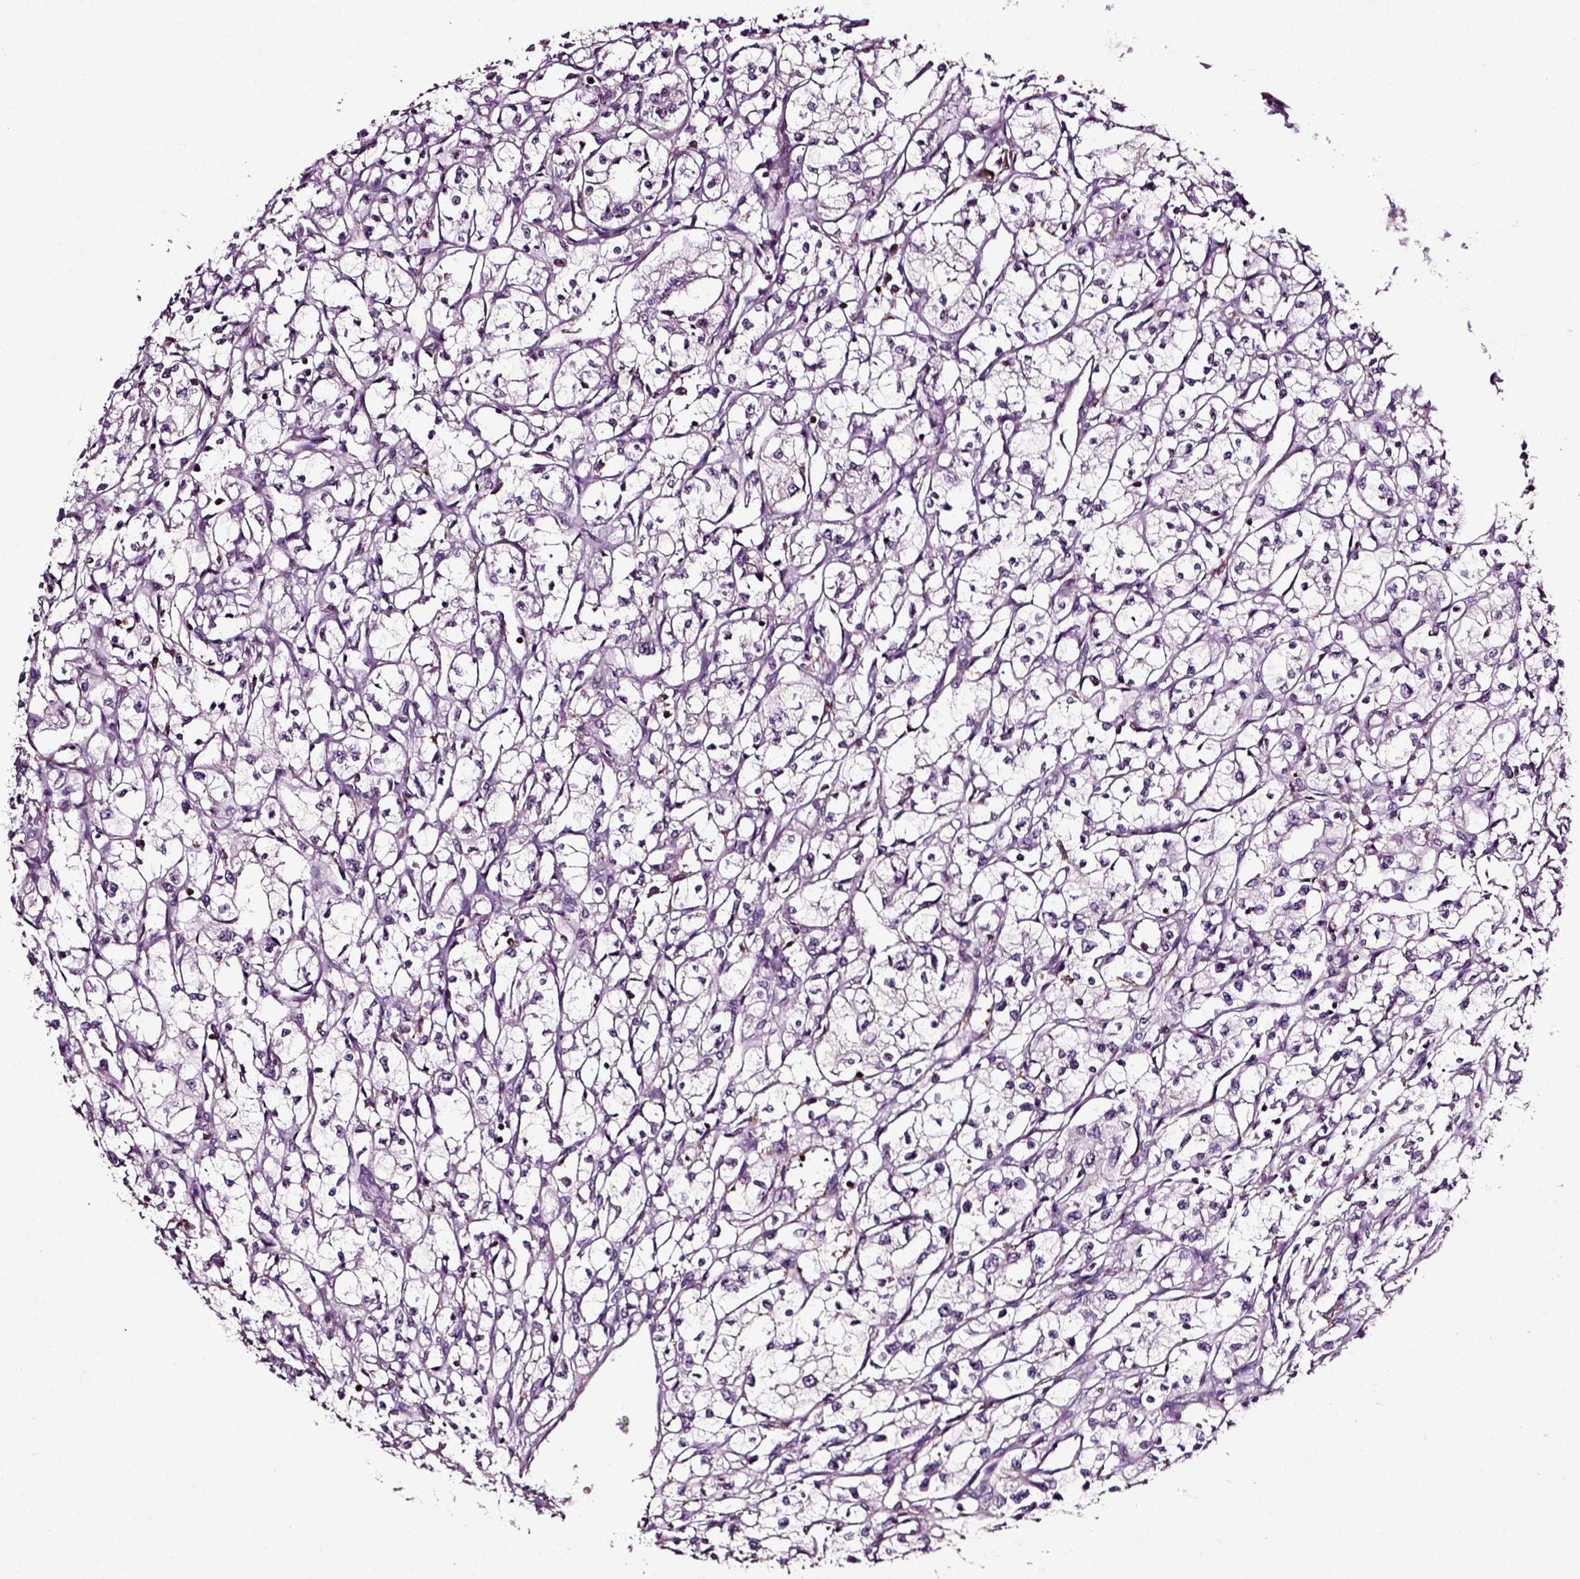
{"staining": {"intensity": "negative", "quantity": "none", "location": "none"}, "tissue": "renal cancer", "cell_type": "Tumor cells", "image_type": "cancer", "snomed": [{"axis": "morphology", "description": "Adenocarcinoma, NOS"}, {"axis": "topography", "description": "Kidney"}], "caption": "An image of human adenocarcinoma (renal) is negative for staining in tumor cells.", "gene": "RHOF", "patient": {"sex": "male", "age": 56}}